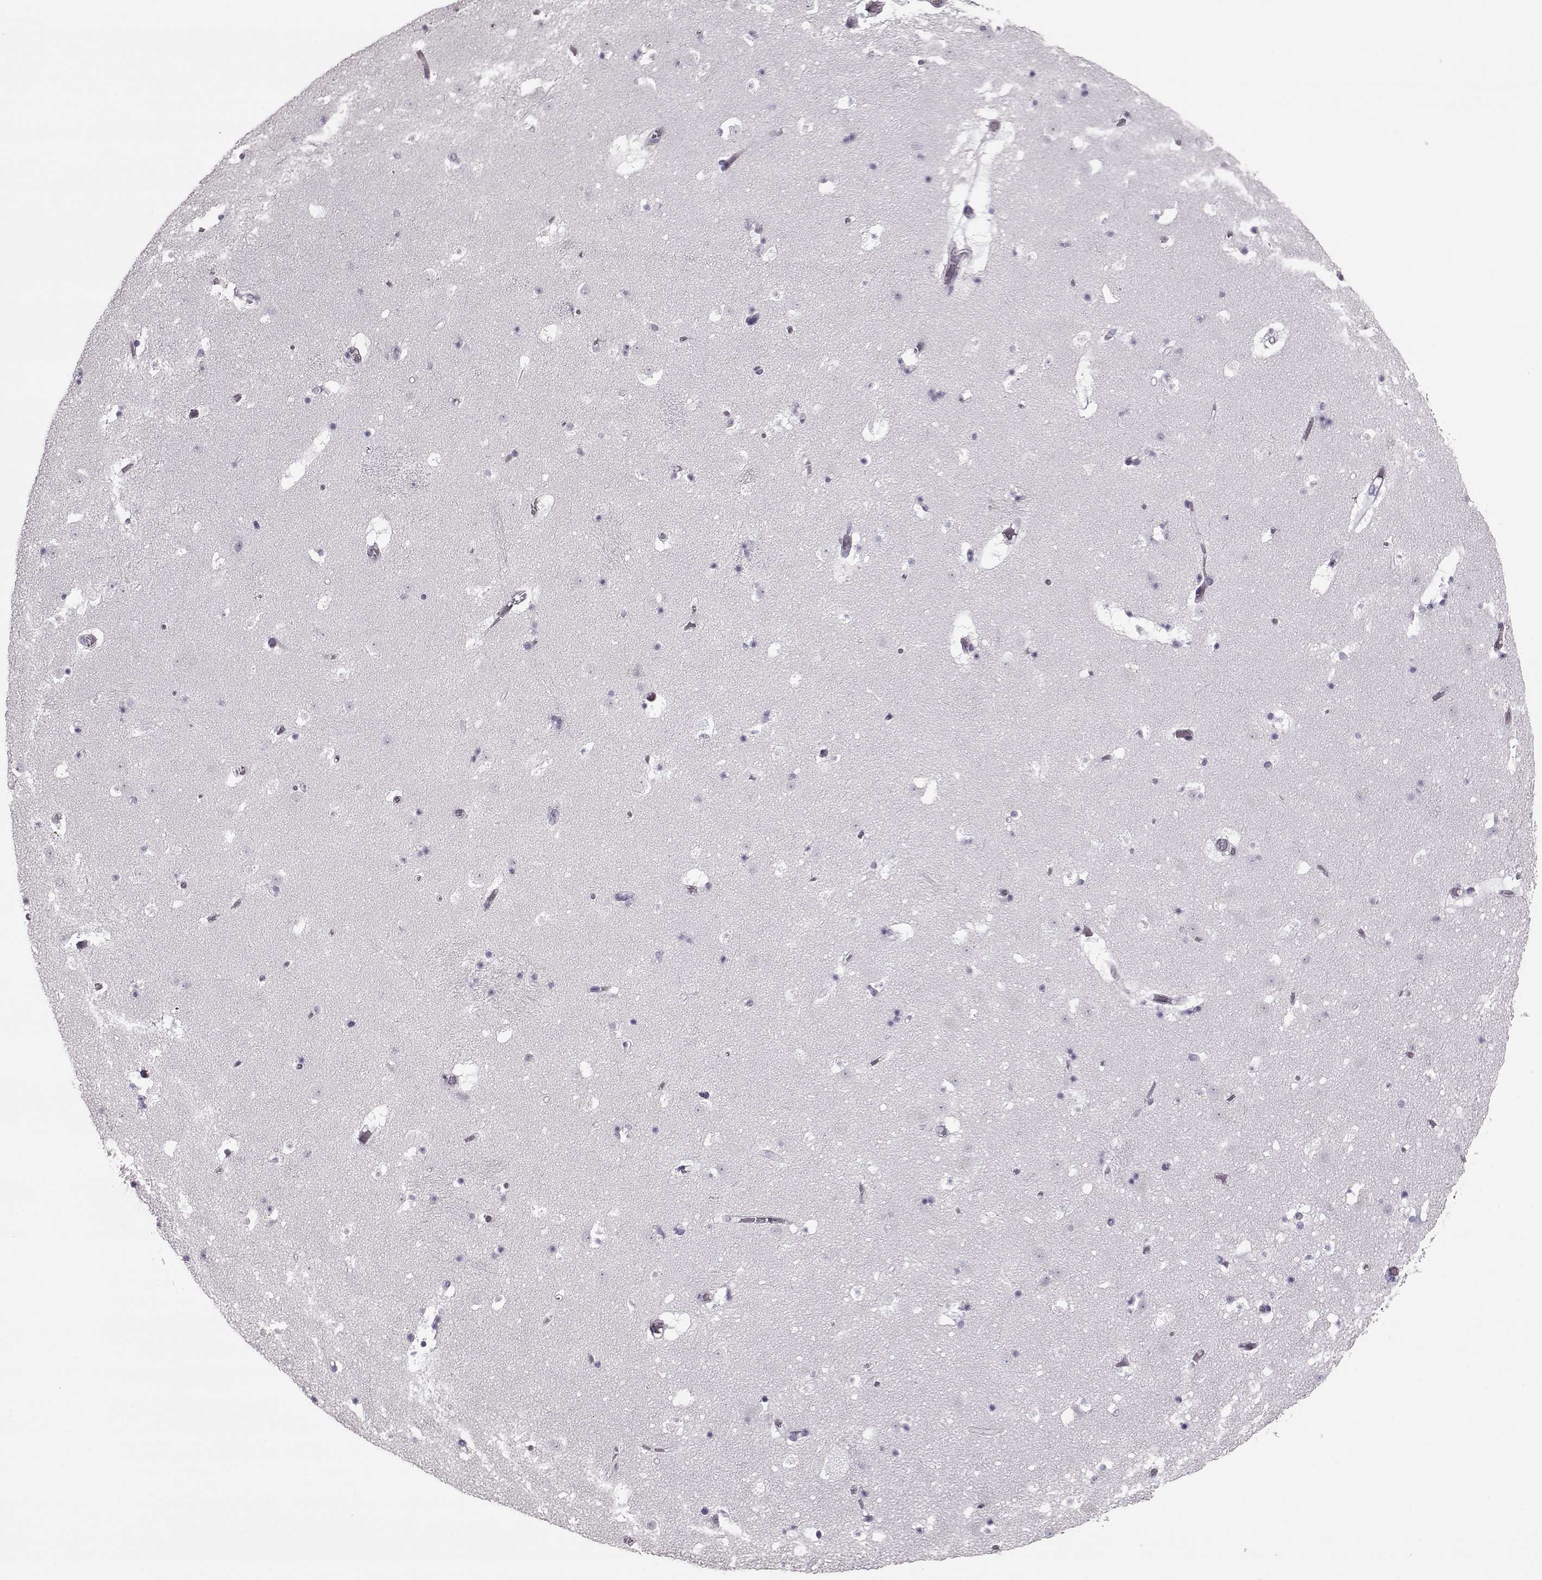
{"staining": {"intensity": "negative", "quantity": "none", "location": "none"}, "tissue": "caudate", "cell_type": "Glial cells", "image_type": "normal", "snomed": [{"axis": "morphology", "description": "Normal tissue, NOS"}, {"axis": "topography", "description": "Lateral ventricle wall"}], "caption": "Benign caudate was stained to show a protein in brown. There is no significant staining in glial cells. (DAB immunohistochemistry visualized using brightfield microscopy, high magnification).", "gene": "PRPH2", "patient": {"sex": "female", "age": 42}}